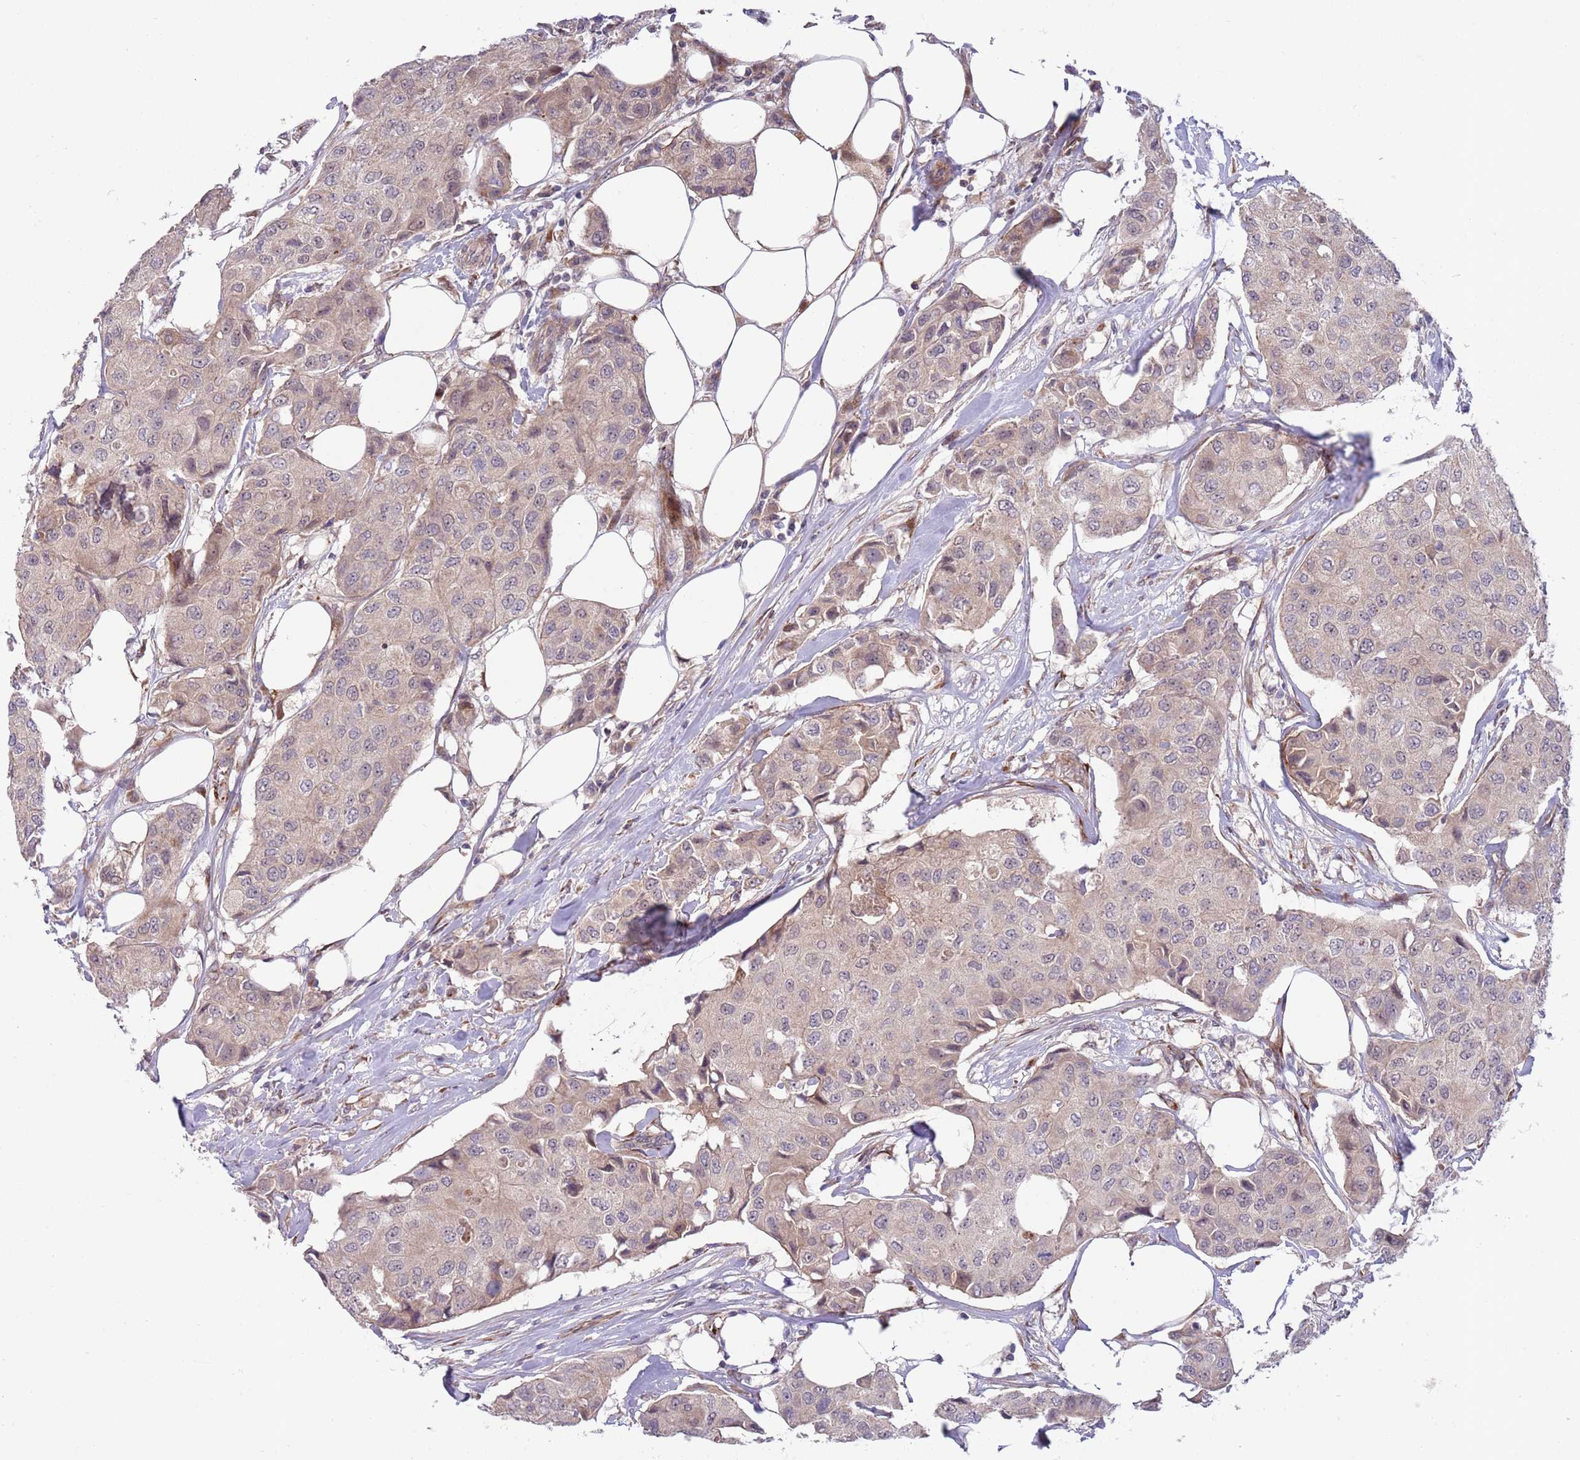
{"staining": {"intensity": "weak", "quantity": "<25%", "location": "nuclear"}, "tissue": "breast cancer", "cell_type": "Tumor cells", "image_type": "cancer", "snomed": [{"axis": "morphology", "description": "Duct carcinoma"}, {"axis": "topography", "description": "Breast"}], "caption": "The histopathology image reveals no staining of tumor cells in breast invasive ductal carcinoma. (DAB (3,3'-diaminobenzidine) immunohistochemistry (IHC), high magnification).", "gene": "NT5DC4", "patient": {"sex": "female", "age": 80}}